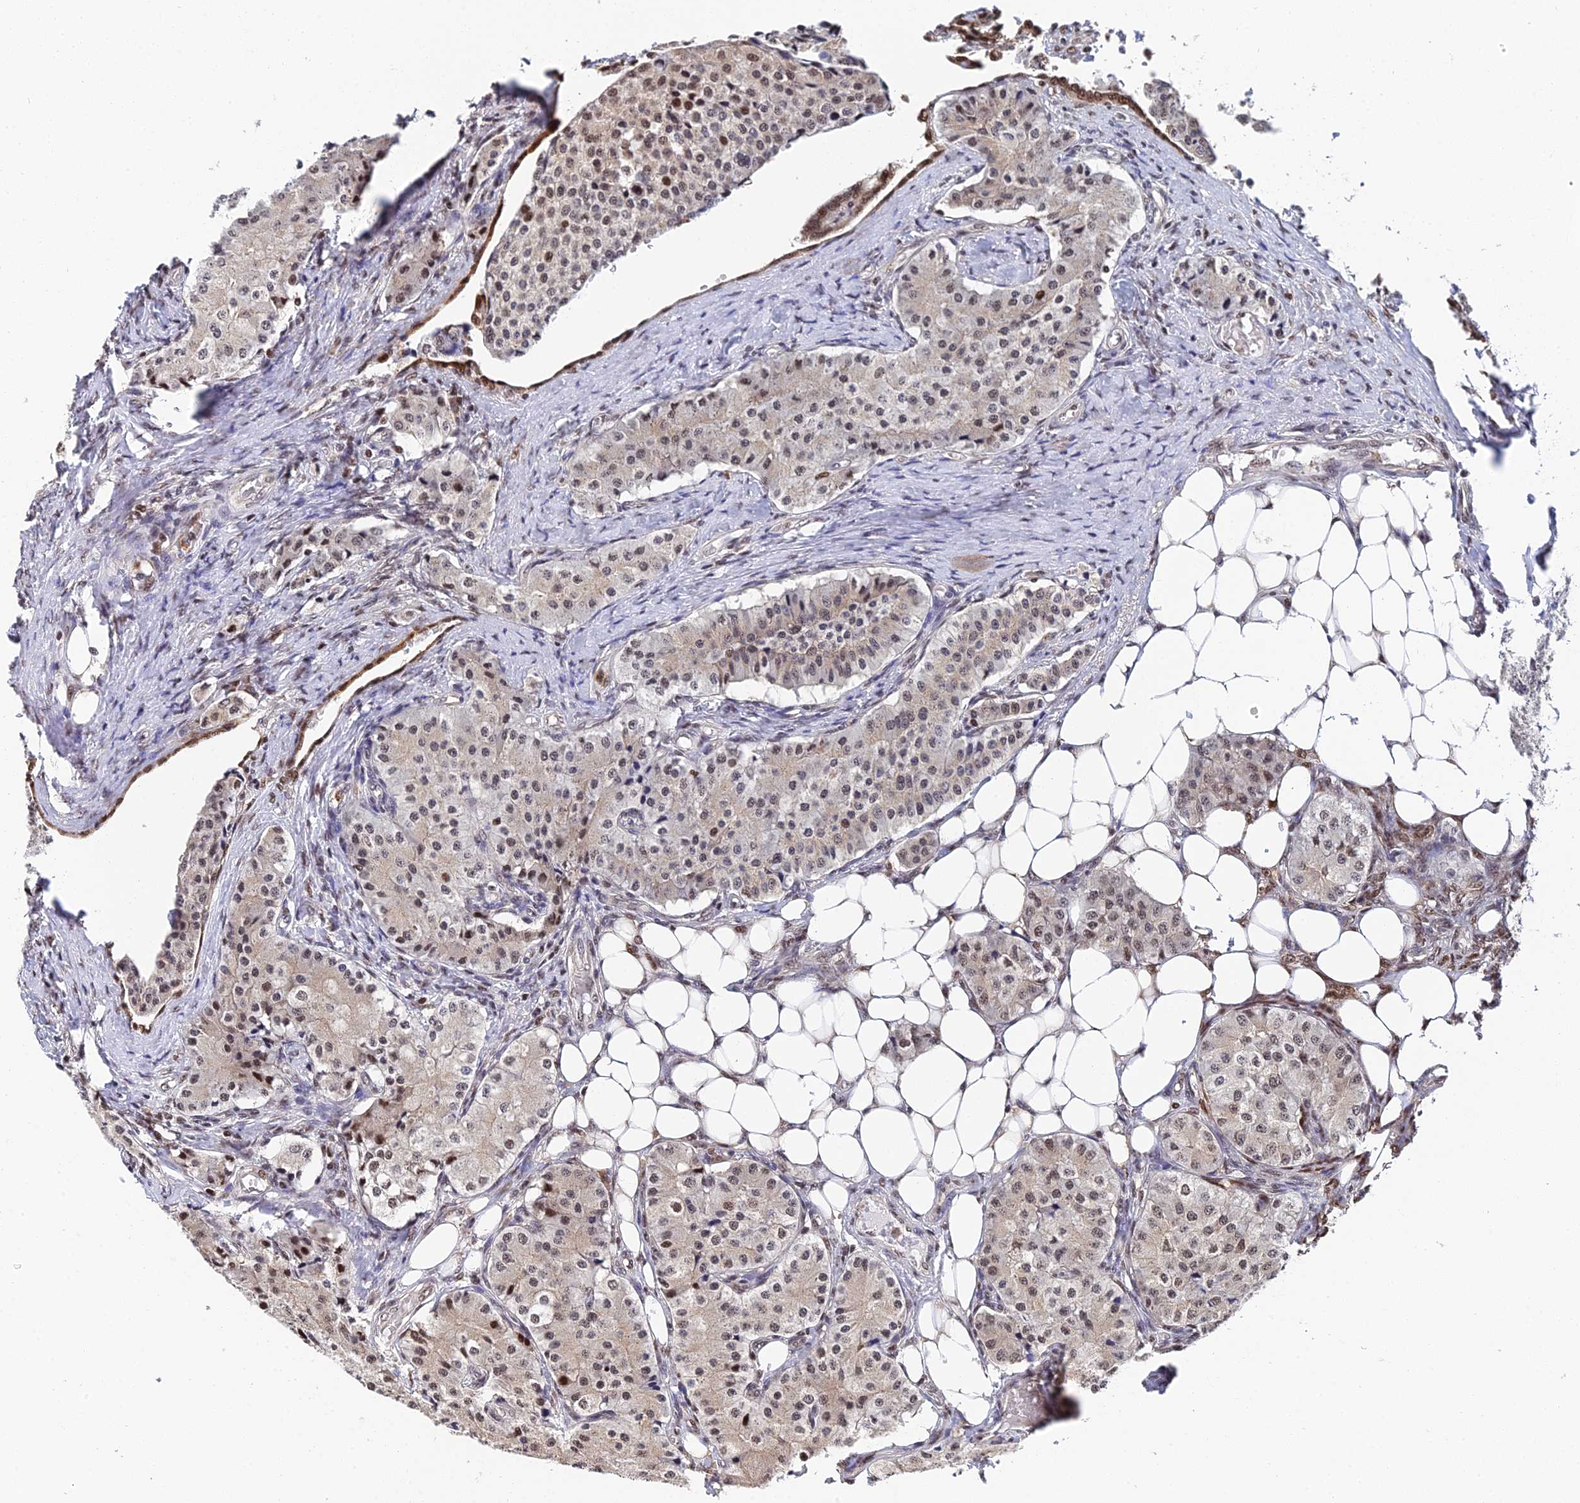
{"staining": {"intensity": "weak", "quantity": ">75%", "location": "nuclear"}, "tissue": "carcinoid", "cell_type": "Tumor cells", "image_type": "cancer", "snomed": [{"axis": "morphology", "description": "Carcinoid, malignant, NOS"}, {"axis": "topography", "description": "Colon"}], "caption": "Tumor cells demonstrate low levels of weak nuclear staining in about >75% of cells in carcinoid.", "gene": "TIFA", "patient": {"sex": "female", "age": 52}}